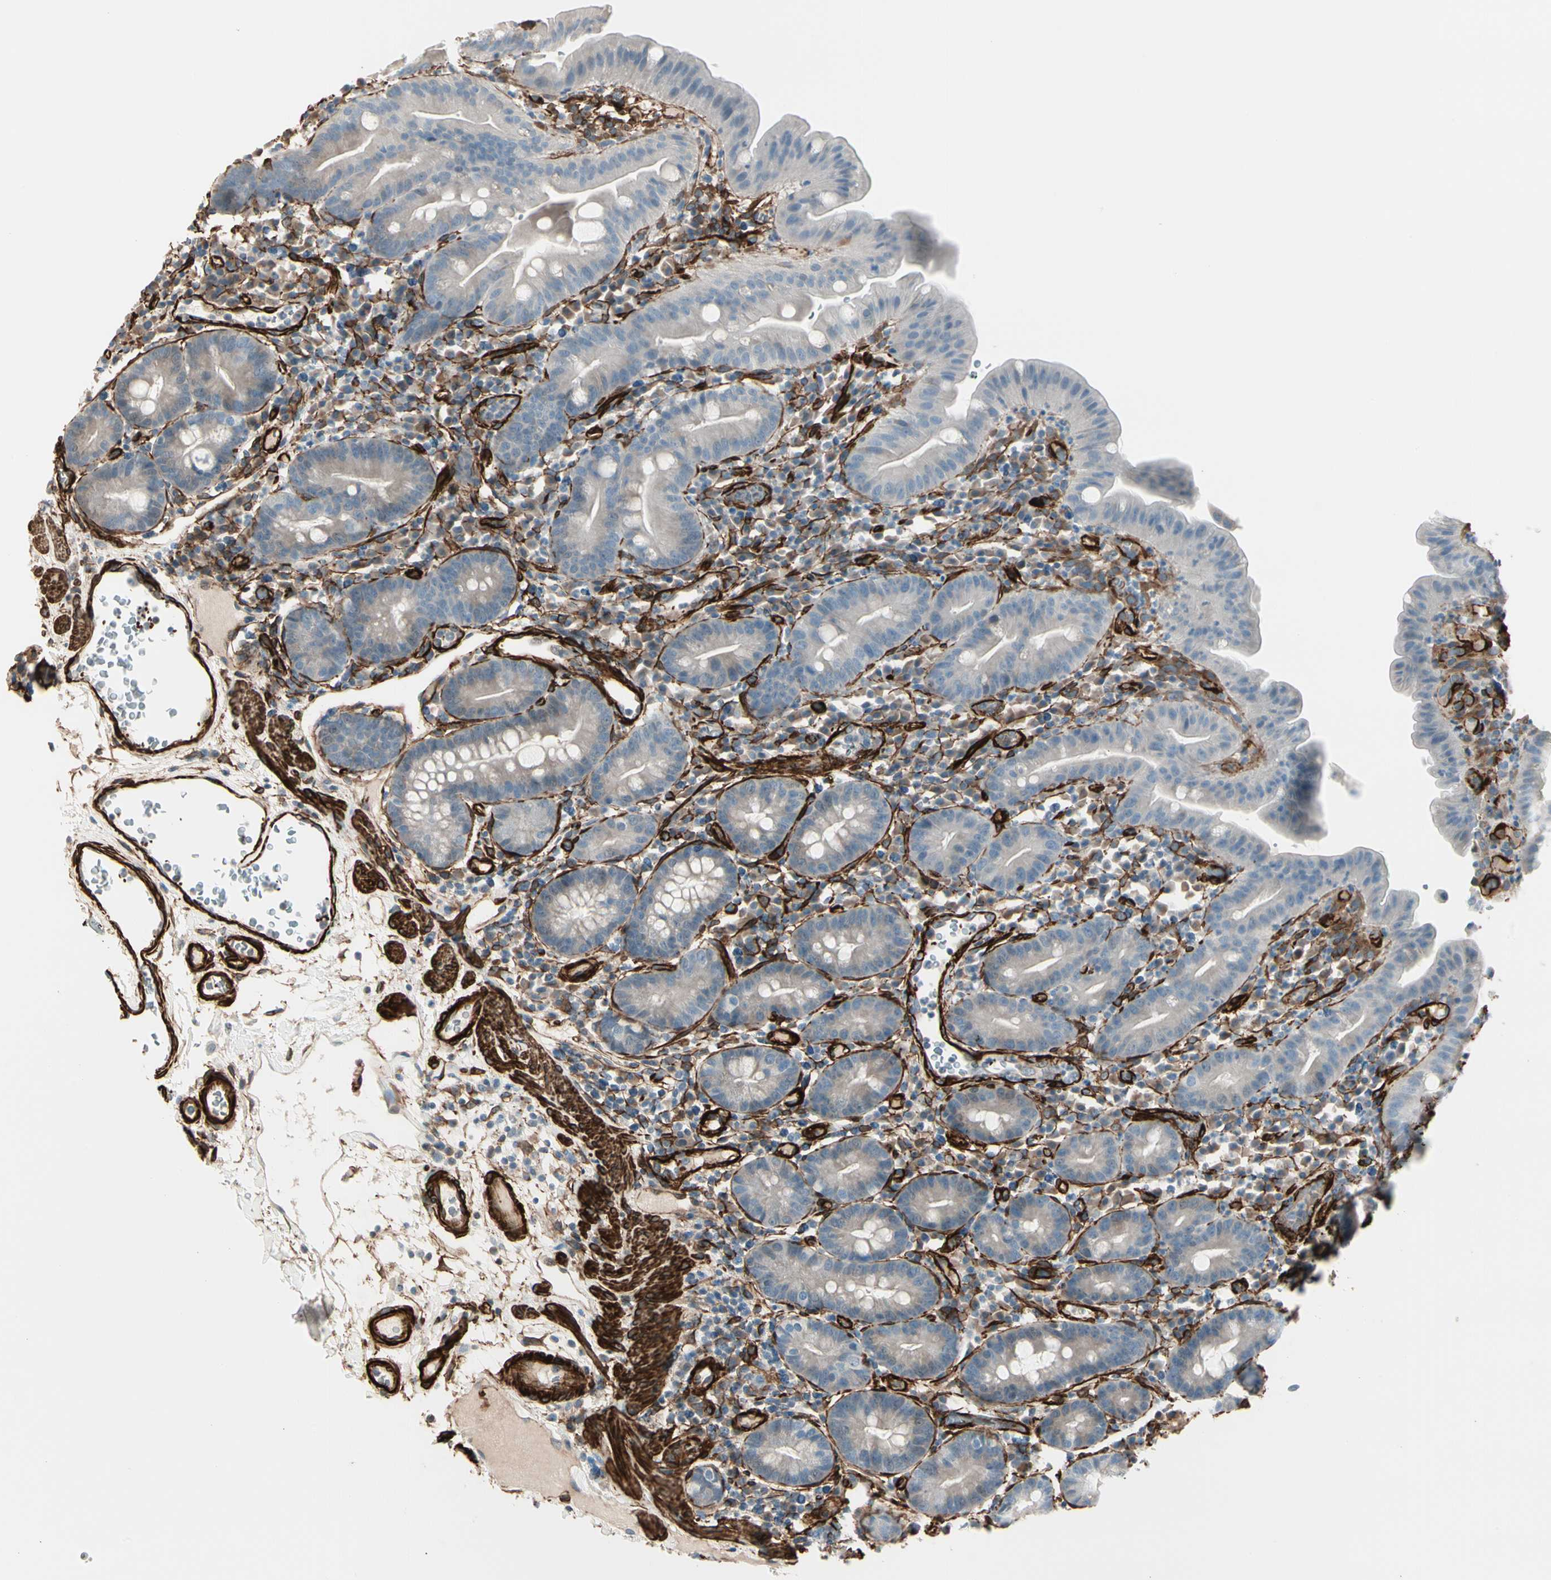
{"staining": {"intensity": "negative", "quantity": "none", "location": "none"}, "tissue": "duodenum", "cell_type": "Glandular cells", "image_type": "normal", "snomed": [{"axis": "morphology", "description": "Normal tissue, NOS"}, {"axis": "topography", "description": "Duodenum"}], "caption": "Immunohistochemistry (IHC) micrograph of unremarkable human duodenum stained for a protein (brown), which exhibits no staining in glandular cells.", "gene": "CALD1", "patient": {"sex": "male", "age": 50}}